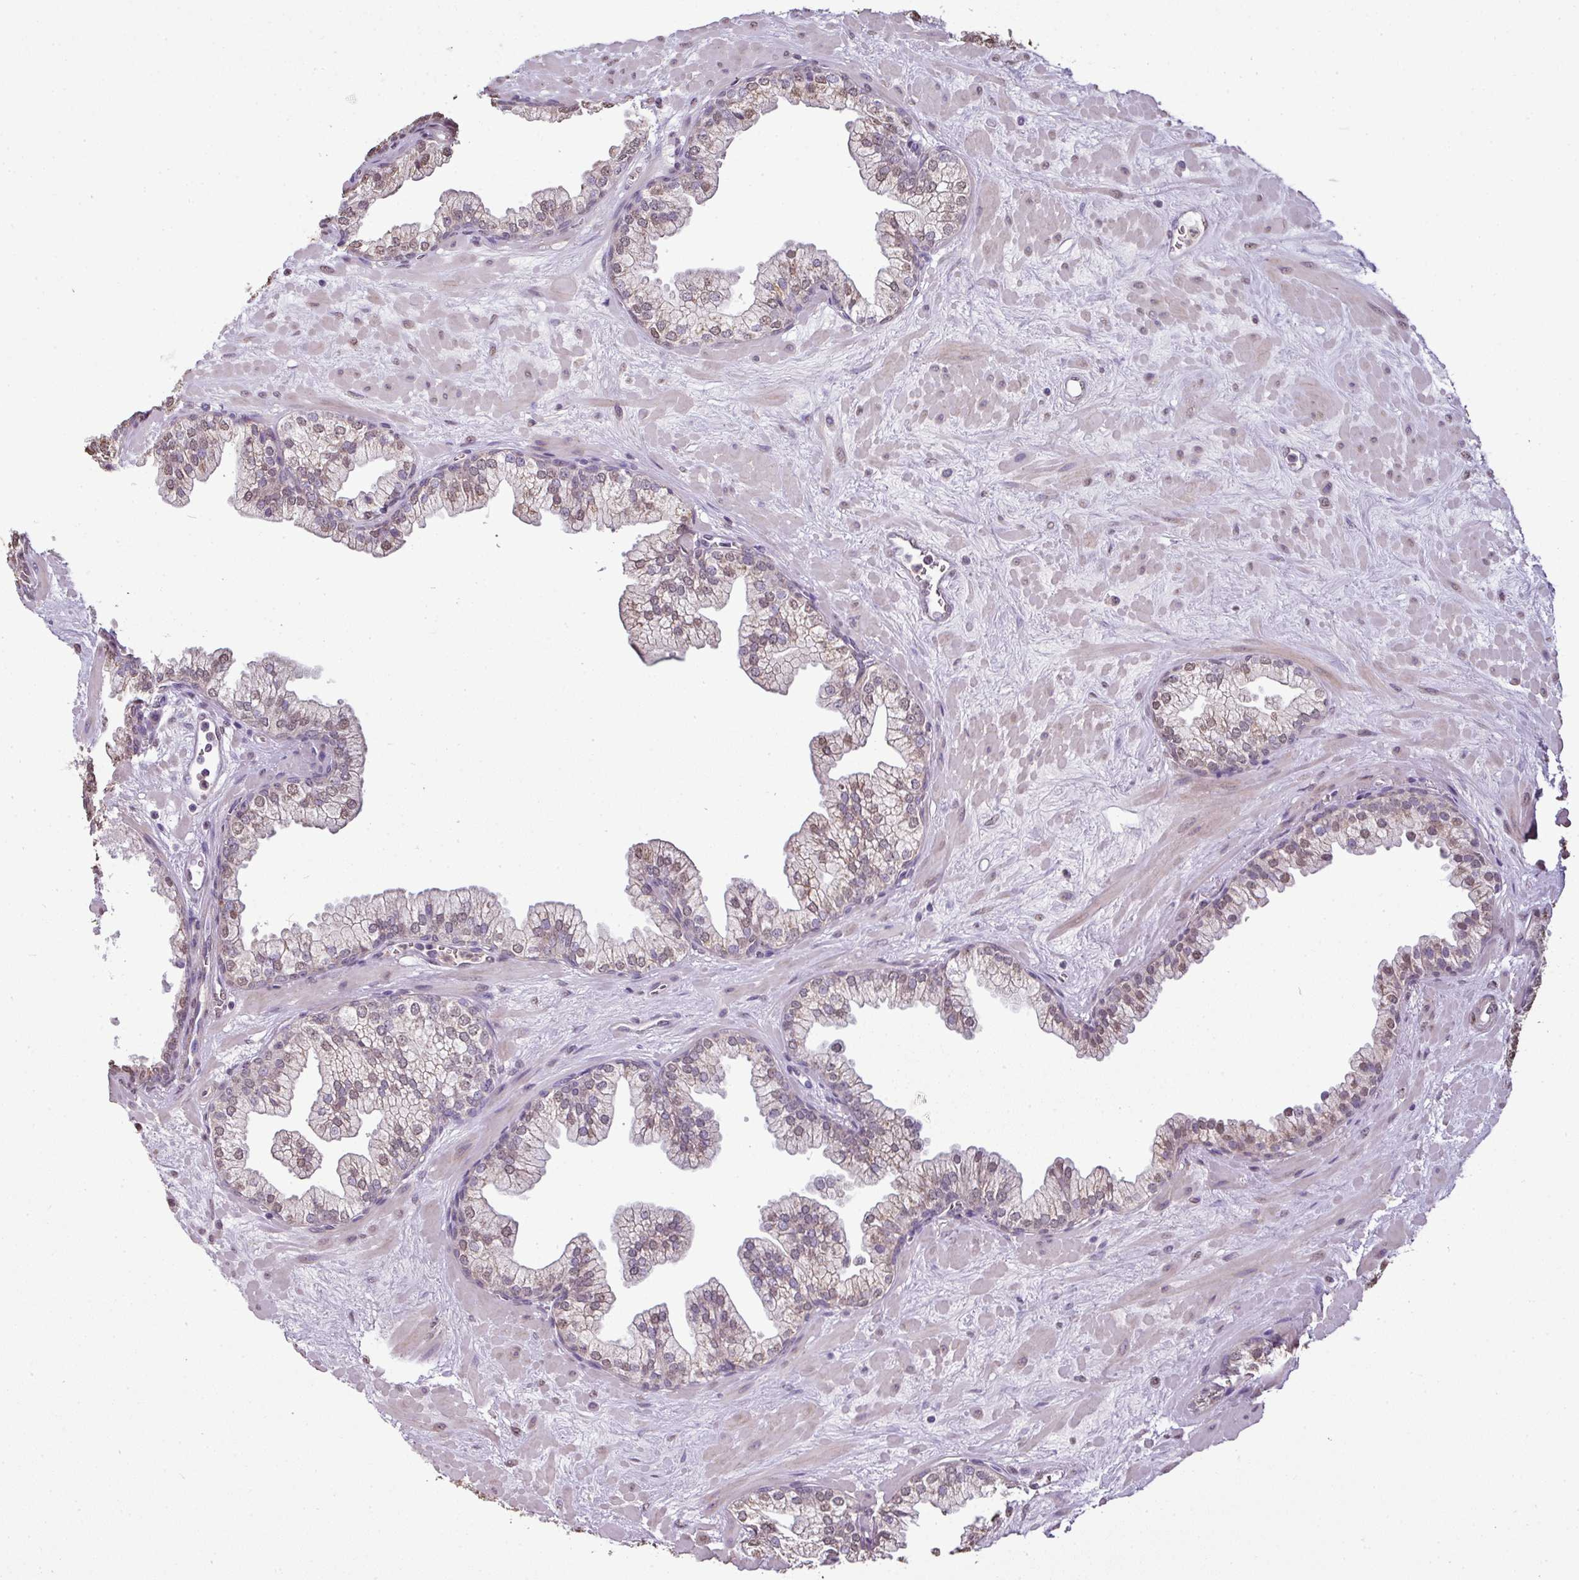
{"staining": {"intensity": "weak", "quantity": "25%-75%", "location": "cytoplasmic/membranous,nuclear"}, "tissue": "prostate", "cell_type": "Glandular cells", "image_type": "normal", "snomed": [{"axis": "morphology", "description": "Normal tissue, NOS"}, {"axis": "topography", "description": "Prostate"}, {"axis": "topography", "description": "Peripheral nerve tissue"}], "caption": "Glandular cells exhibit low levels of weak cytoplasmic/membranous,nuclear staining in approximately 25%-75% of cells in normal prostate. The staining was performed using DAB (3,3'-diaminobenzidine), with brown indicating positive protein expression. Nuclei are stained blue with hematoxylin.", "gene": "JPH2", "patient": {"sex": "male", "age": 61}}